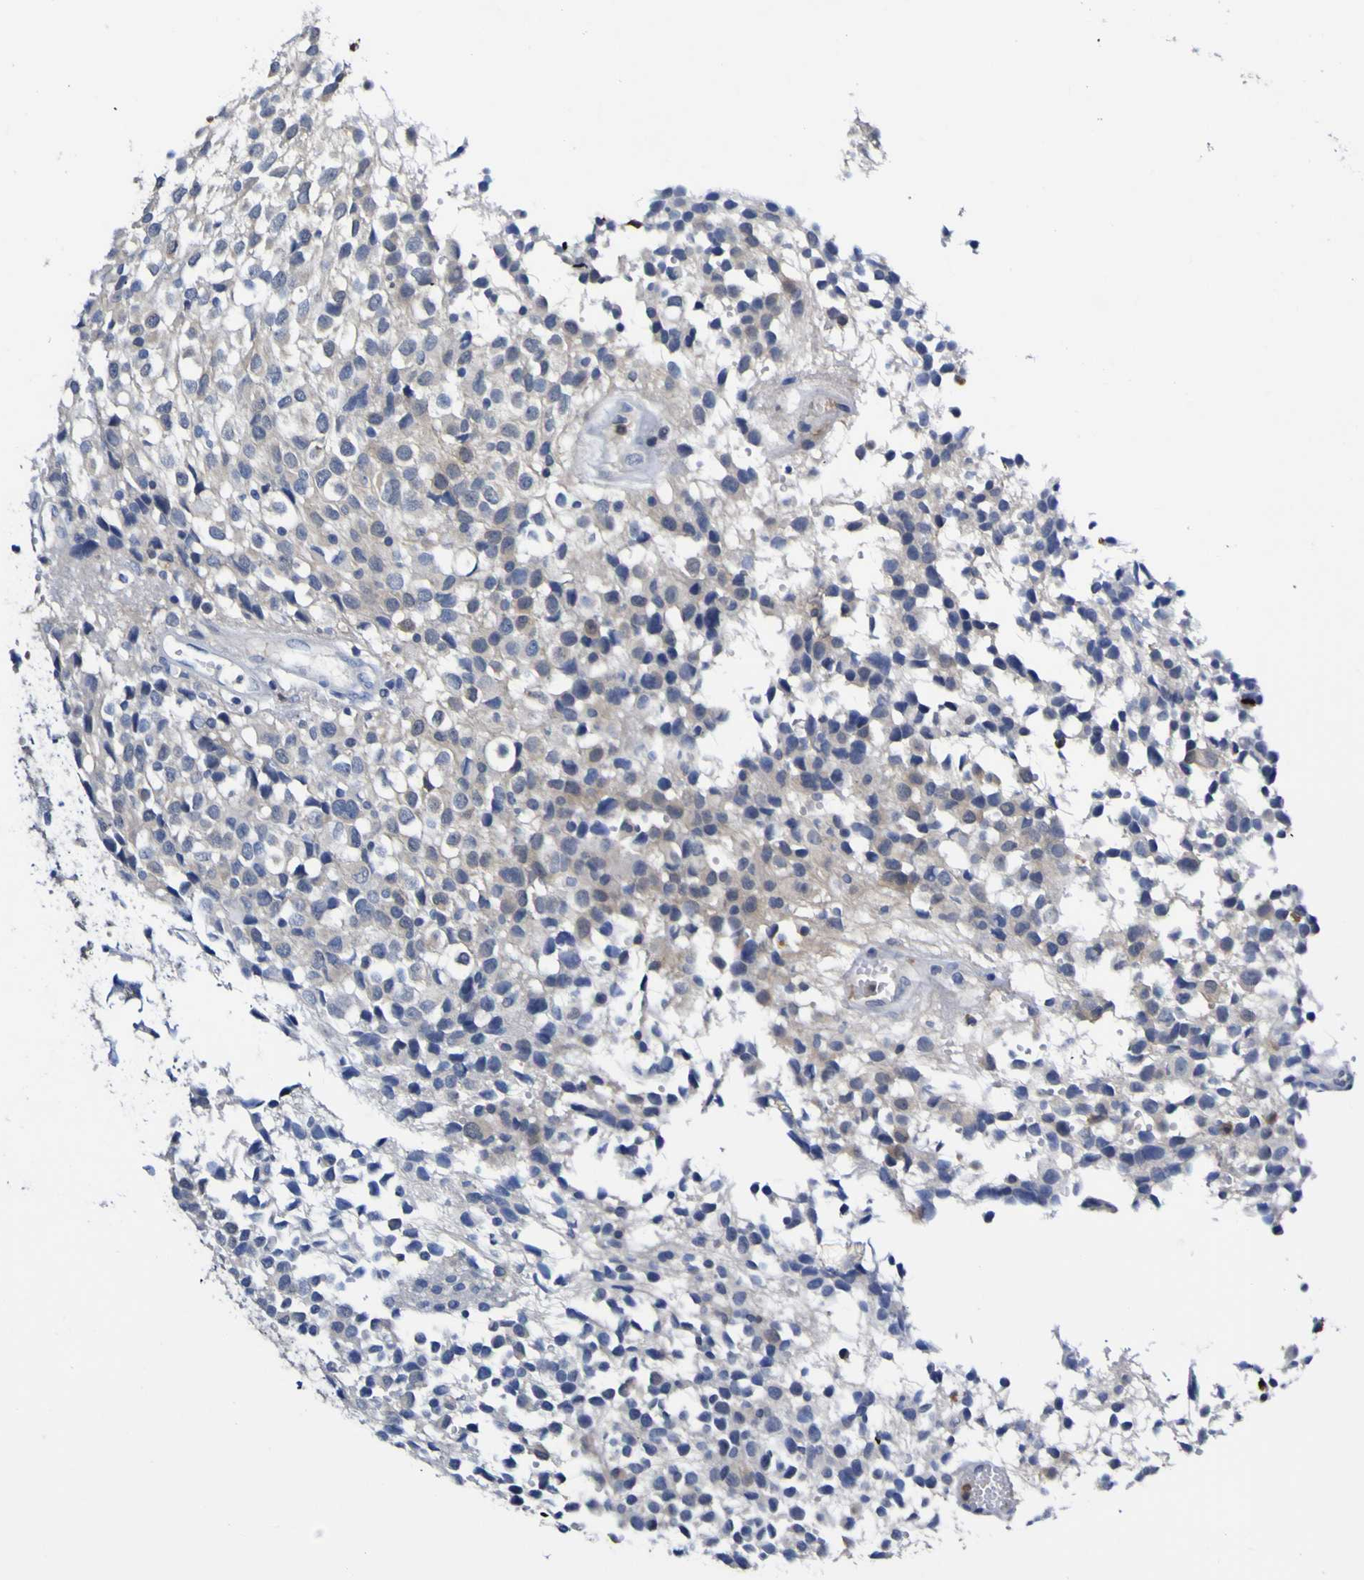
{"staining": {"intensity": "negative", "quantity": "none", "location": "none"}, "tissue": "glioma", "cell_type": "Tumor cells", "image_type": "cancer", "snomed": [{"axis": "morphology", "description": "Glioma, malignant, High grade"}, {"axis": "topography", "description": "Brain"}], "caption": "Immunohistochemical staining of human high-grade glioma (malignant) demonstrates no significant staining in tumor cells.", "gene": "CASP6", "patient": {"sex": "male", "age": 32}}